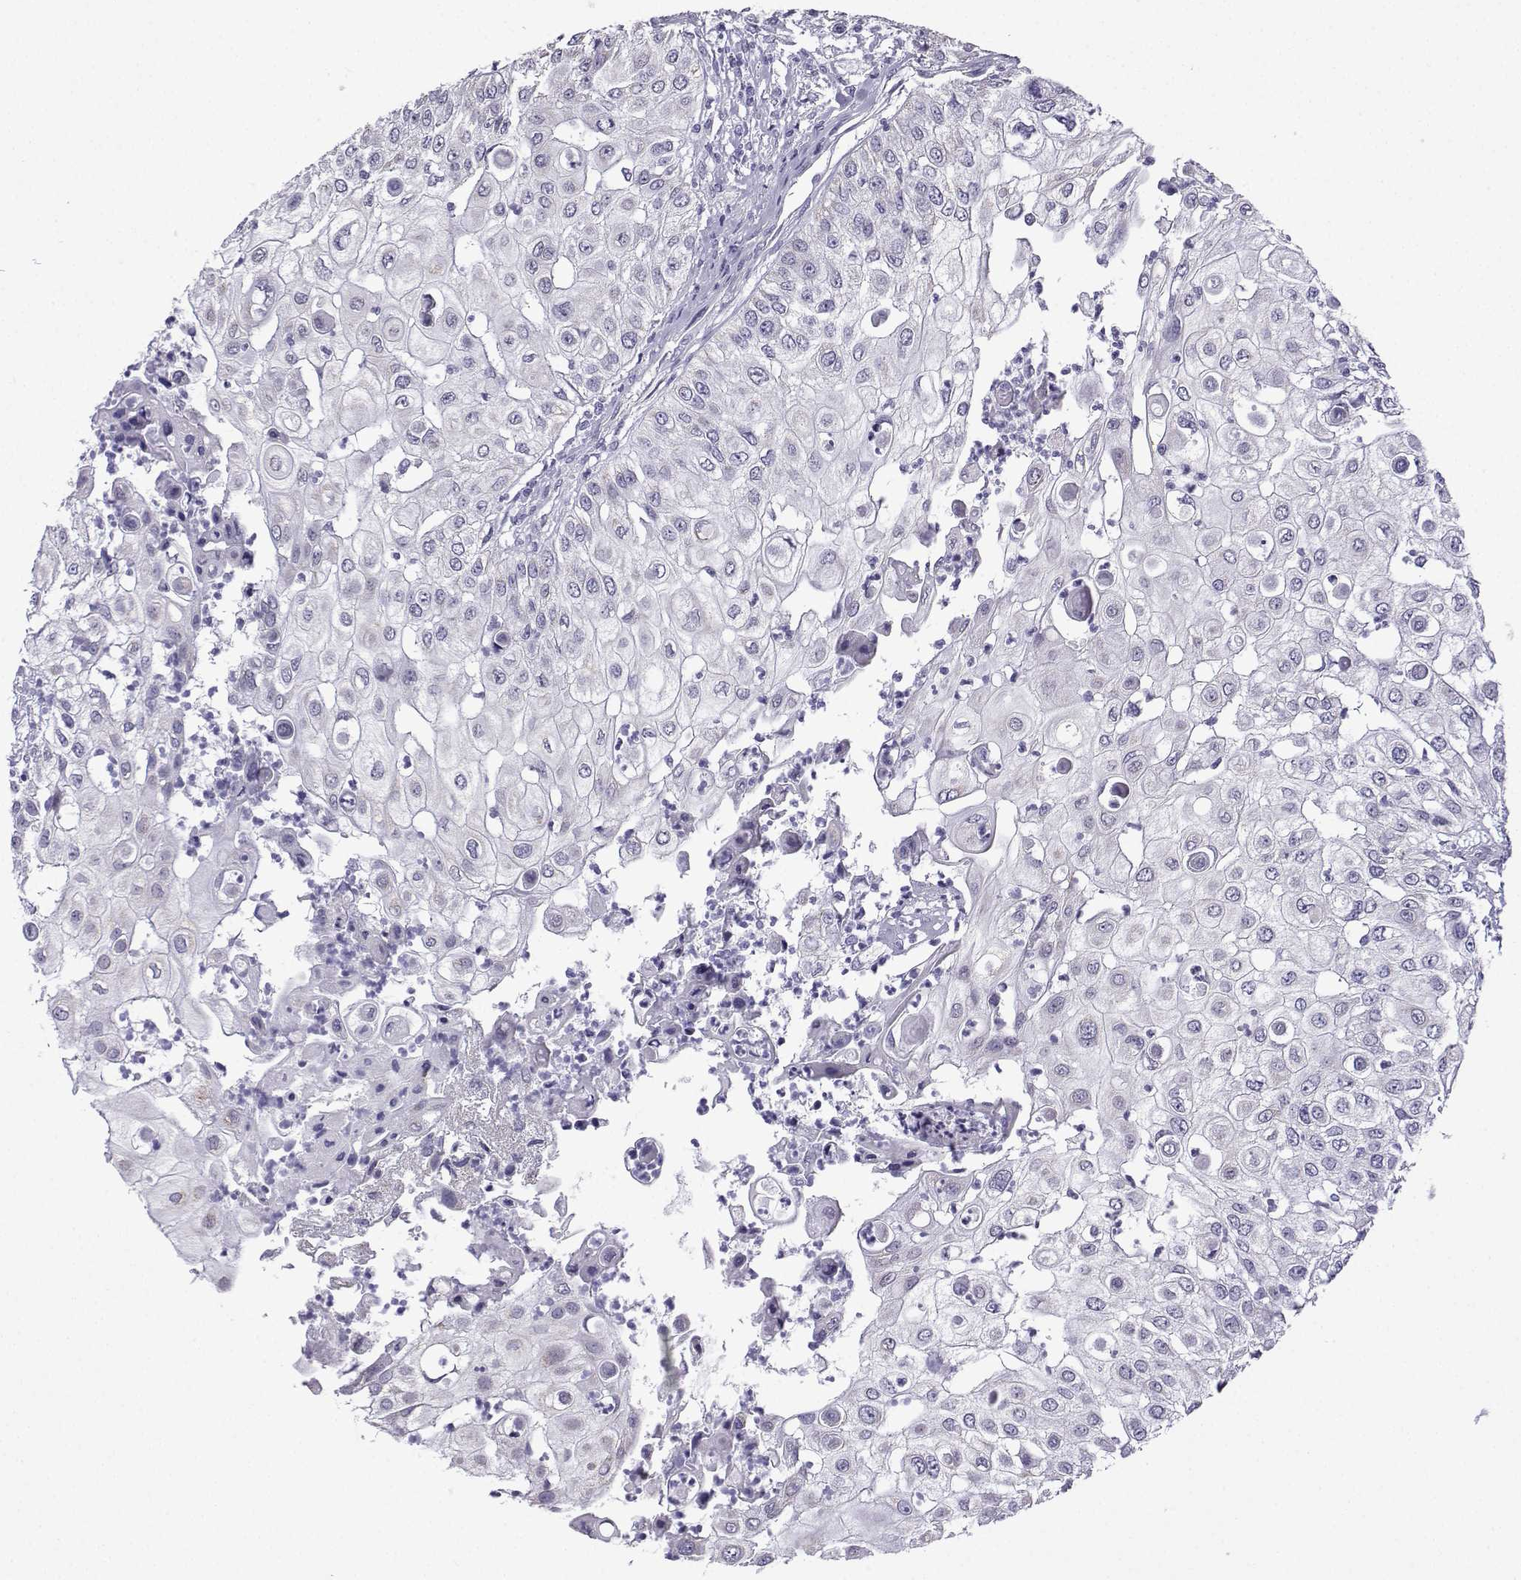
{"staining": {"intensity": "negative", "quantity": "none", "location": "none"}, "tissue": "urothelial cancer", "cell_type": "Tumor cells", "image_type": "cancer", "snomed": [{"axis": "morphology", "description": "Urothelial carcinoma, High grade"}, {"axis": "topography", "description": "Urinary bladder"}], "caption": "DAB immunohistochemical staining of human high-grade urothelial carcinoma shows no significant expression in tumor cells.", "gene": "ACRBP", "patient": {"sex": "female", "age": 79}}